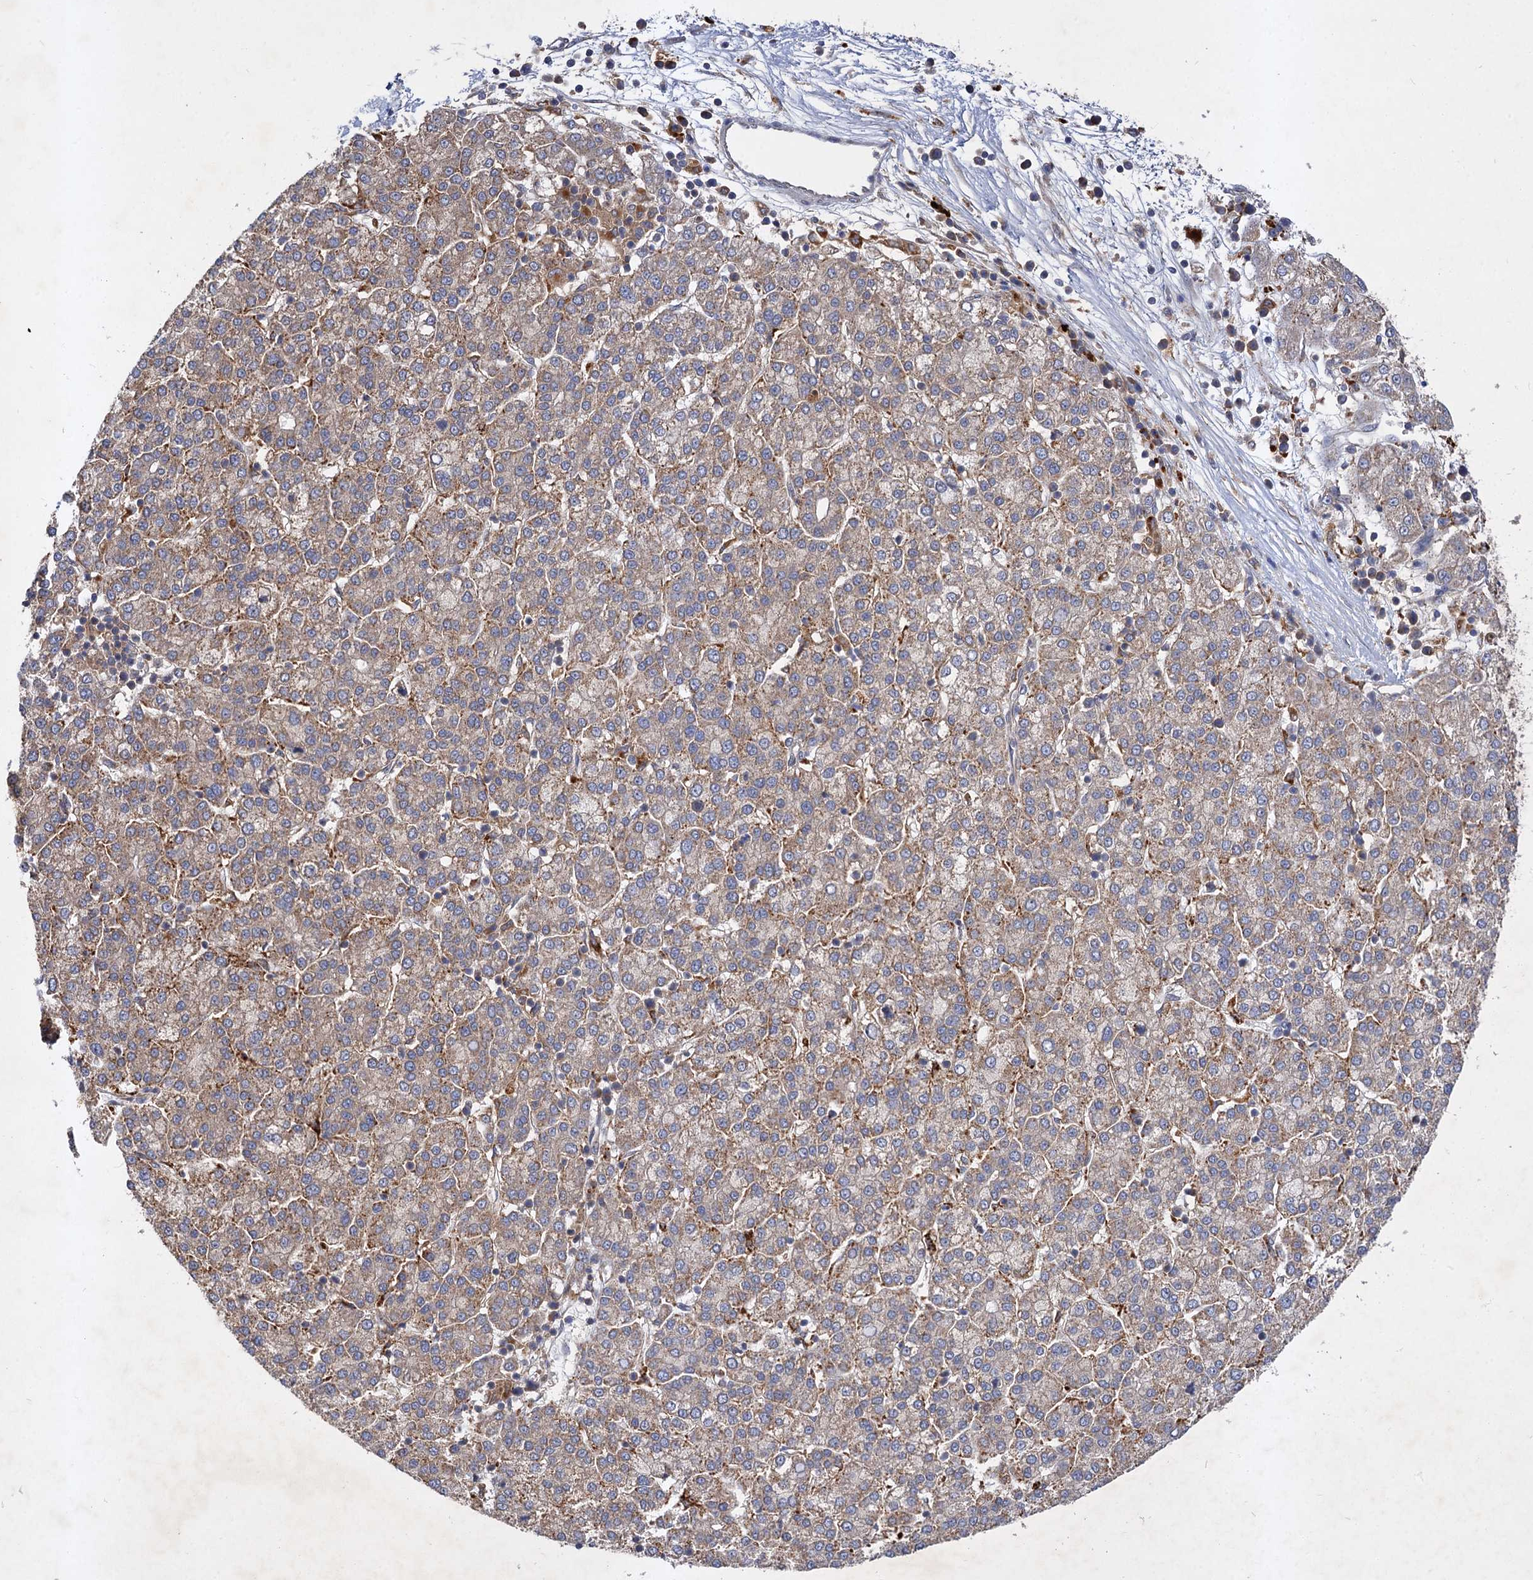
{"staining": {"intensity": "weak", "quantity": ">75%", "location": "cytoplasmic/membranous"}, "tissue": "liver cancer", "cell_type": "Tumor cells", "image_type": "cancer", "snomed": [{"axis": "morphology", "description": "Carcinoma, Hepatocellular, NOS"}, {"axis": "topography", "description": "Liver"}], "caption": "Weak cytoplasmic/membranous staining is appreciated in approximately >75% of tumor cells in liver cancer.", "gene": "PATL1", "patient": {"sex": "female", "age": 58}}